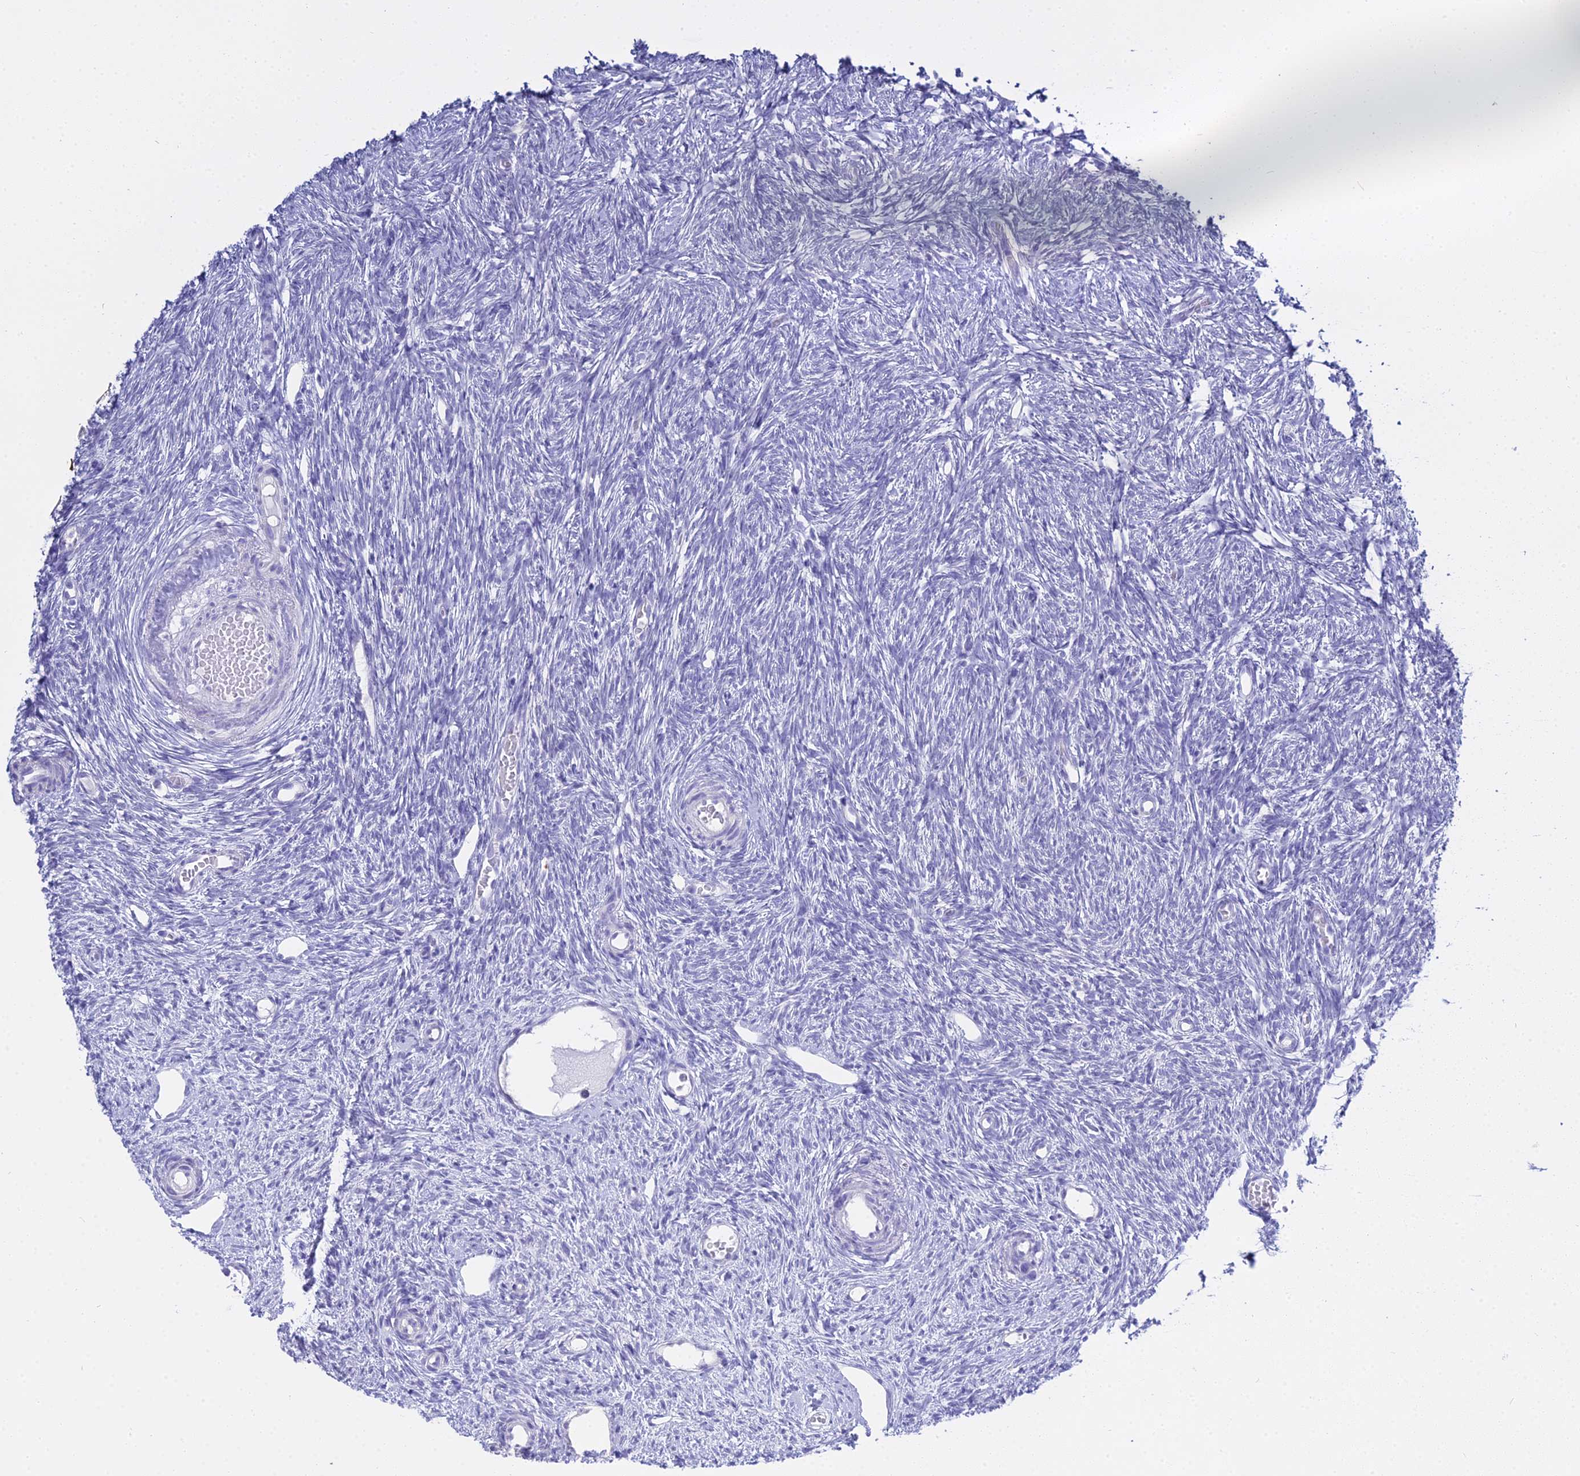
{"staining": {"intensity": "negative", "quantity": "none", "location": "none"}, "tissue": "ovary", "cell_type": "Follicle cells", "image_type": "normal", "snomed": [{"axis": "morphology", "description": "Normal tissue, NOS"}, {"axis": "topography", "description": "Ovary"}], "caption": "Immunohistochemistry photomicrograph of benign ovary stained for a protein (brown), which shows no expression in follicle cells. (DAB (3,3'-diaminobenzidine) immunohistochemistry (IHC) visualized using brightfield microscopy, high magnification).", "gene": "S100A7", "patient": {"sex": "female", "age": 51}}